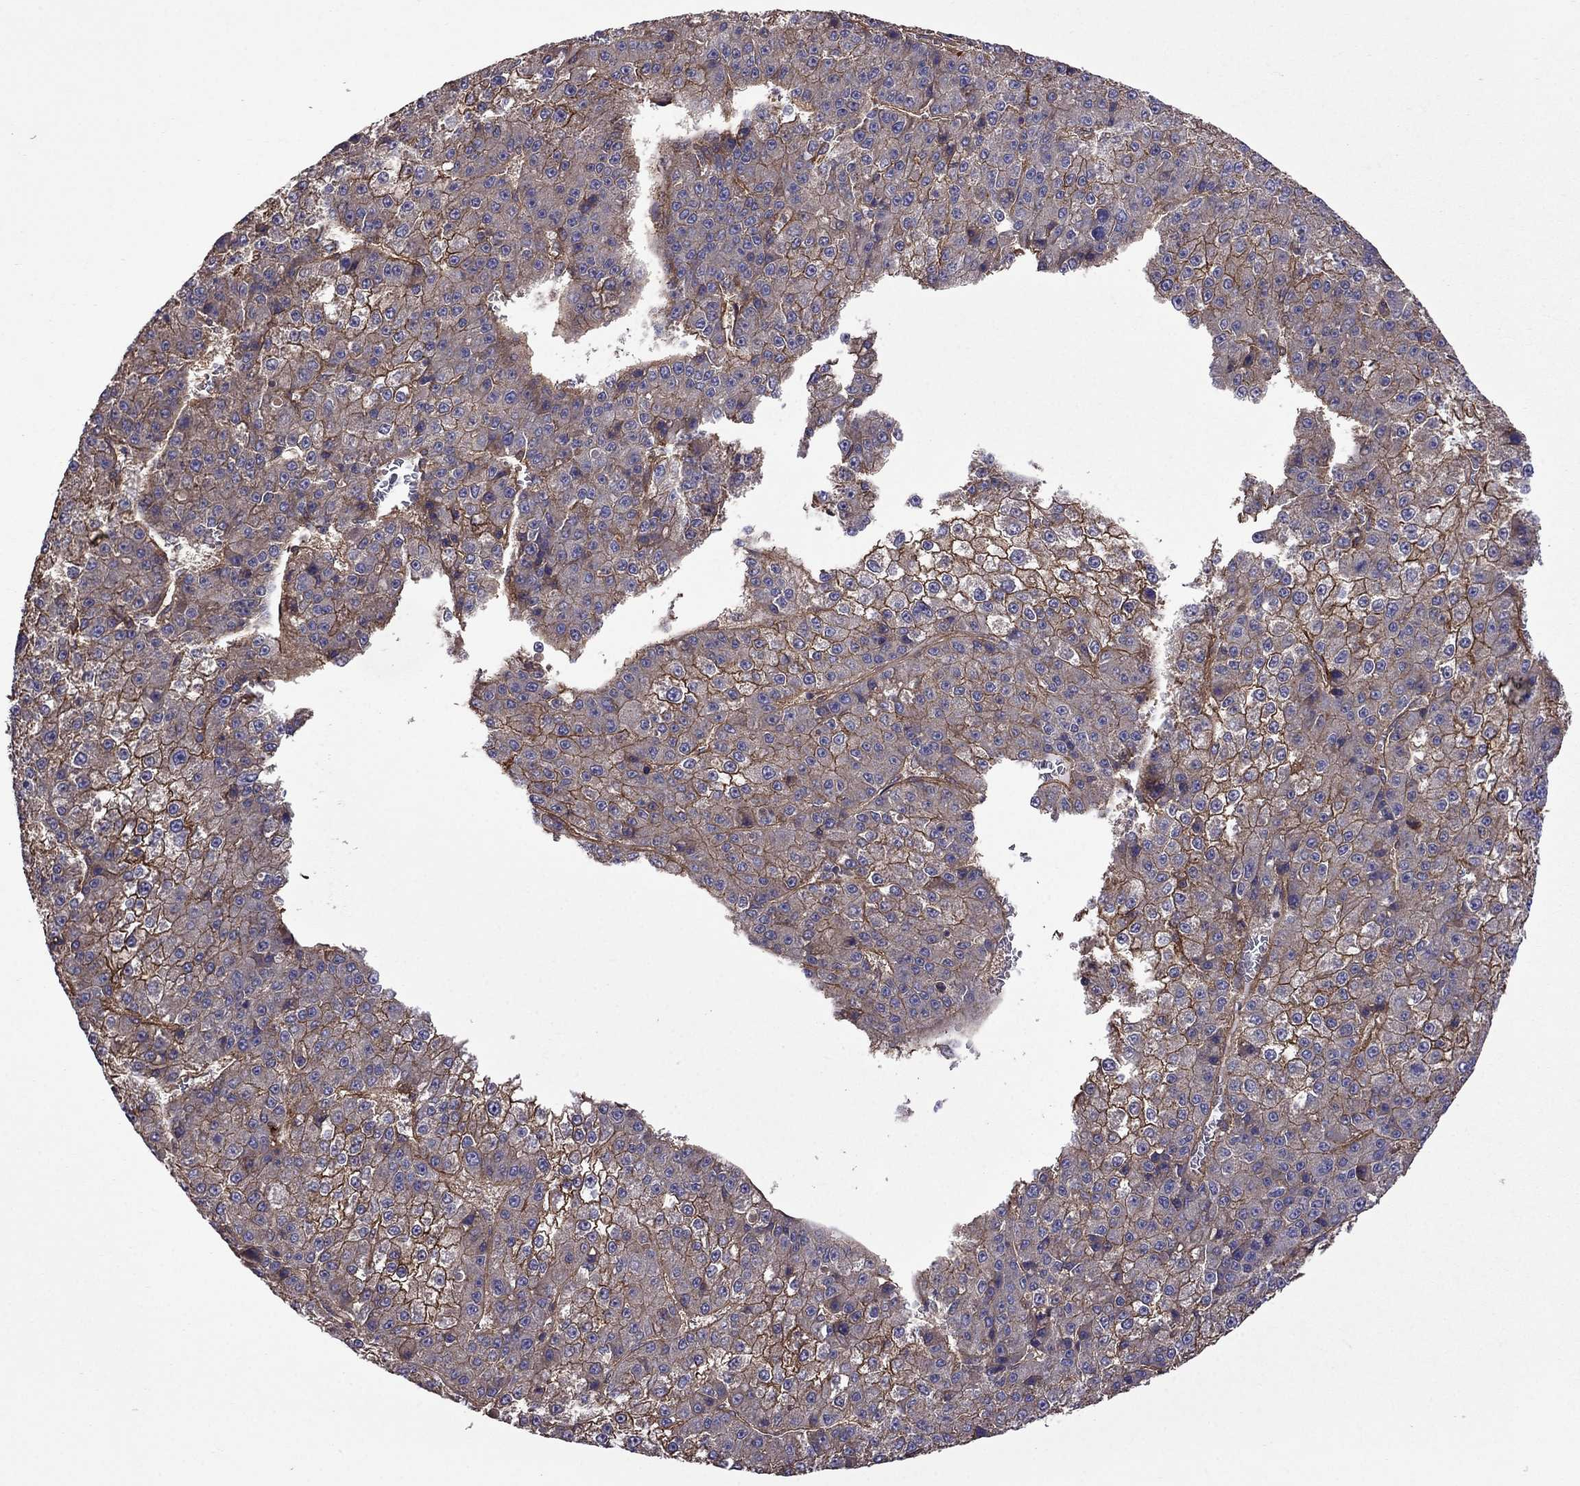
{"staining": {"intensity": "strong", "quantity": "25%-75%", "location": "cytoplasmic/membranous"}, "tissue": "liver cancer", "cell_type": "Tumor cells", "image_type": "cancer", "snomed": [{"axis": "morphology", "description": "Carcinoma, Hepatocellular, NOS"}, {"axis": "topography", "description": "Liver"}], "caption": "This image reveals liver hepatocellular carcinoma stained with IHC to label a protein in brown. The cytoplasmic/membranous of tumor cells show strong positivity for the protein. Nuclei are counter-stained blue.", "gene": "ITGB1", "patient": {"sex": "female", "age": 73}}